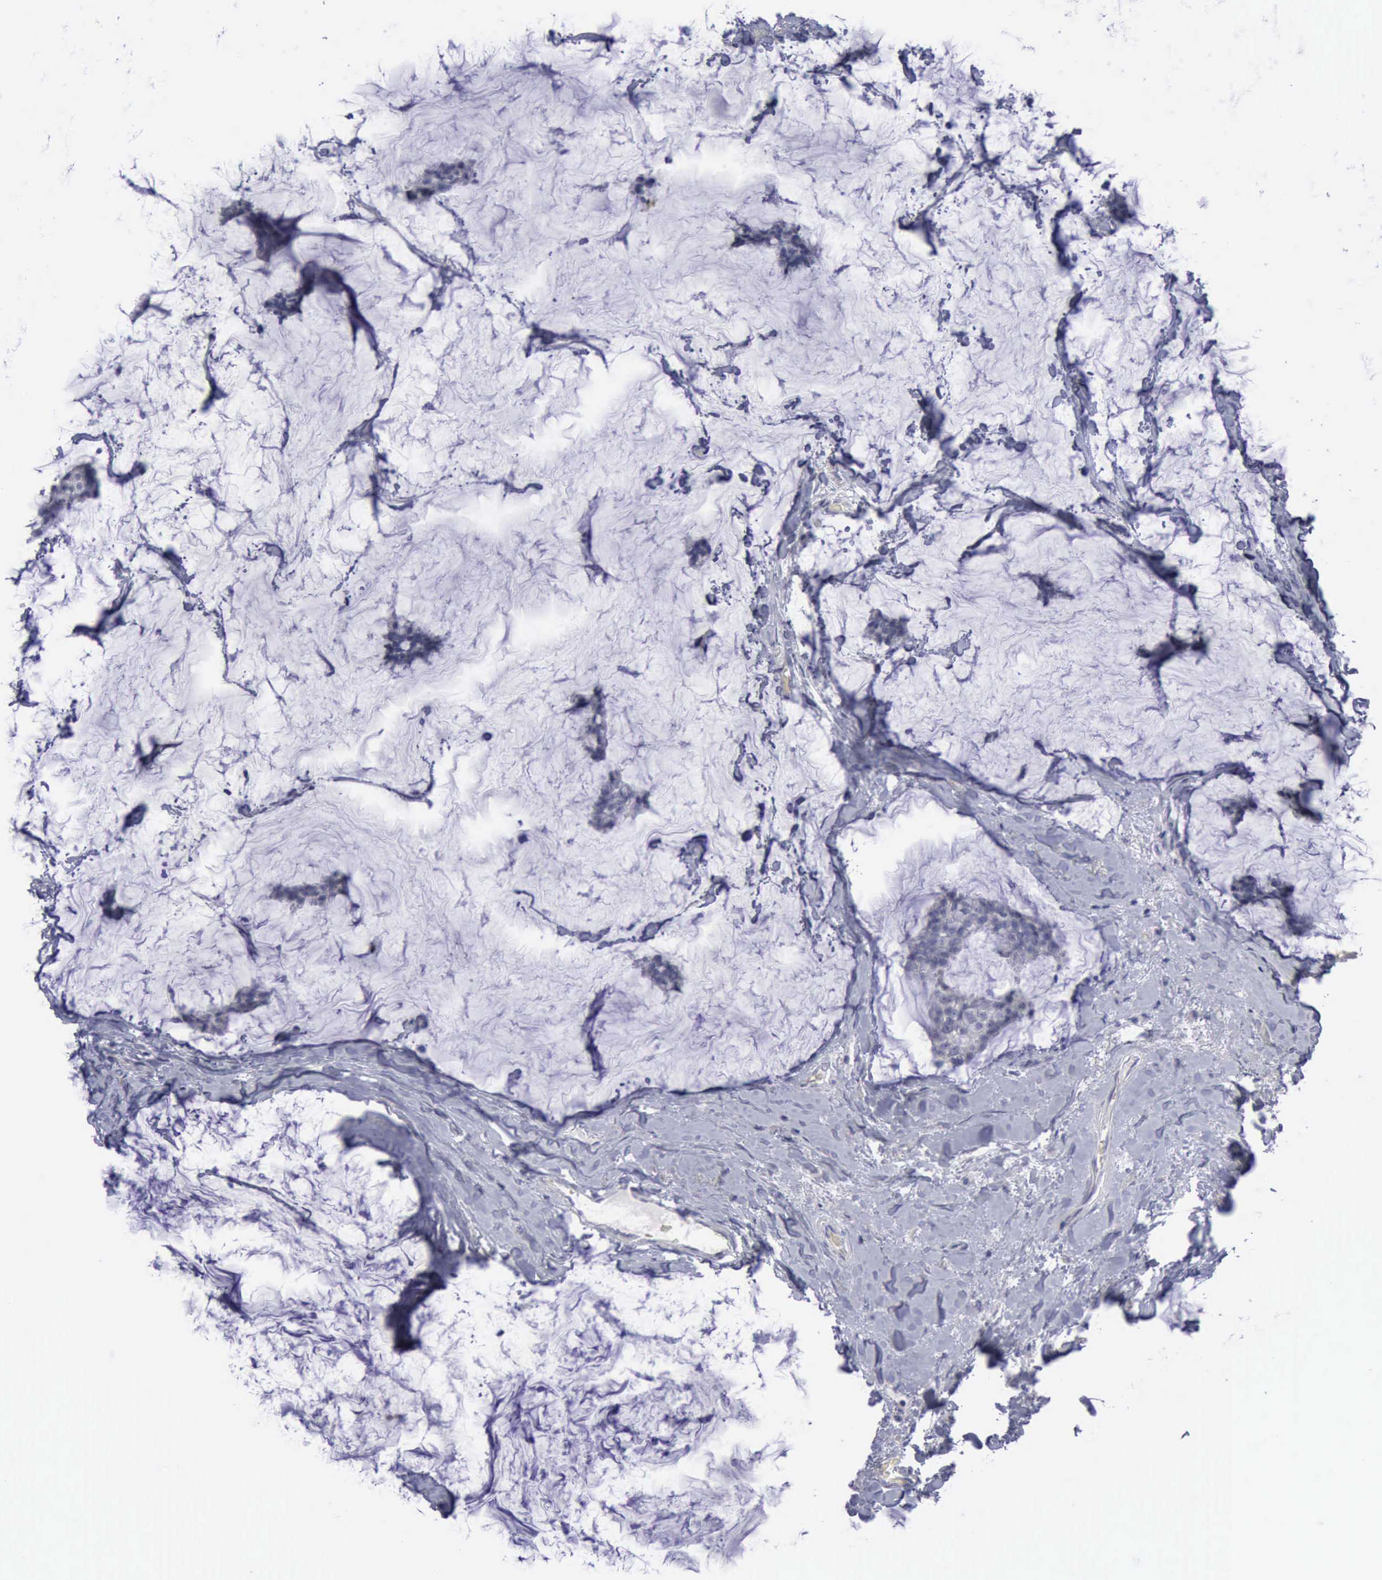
{"staining": {"intensity": "negative", "quantity": "none", "location": "none"}, "tissue": "breast cancer", "cell_type": "Tumor cells", "image_type": "cancer", "snomed": [{"axis": "morphology", "description": "Duct carcinoma"}, {"axis": "topography", "description": "Breast"}], "caption": "Immunohistochemistry (IHC) image of breast cancer stained for a protein (brown), which exhibits no expression in tumor cells.", "gene": "CDH2", "patient": {"sex": "female", "age": 93}}